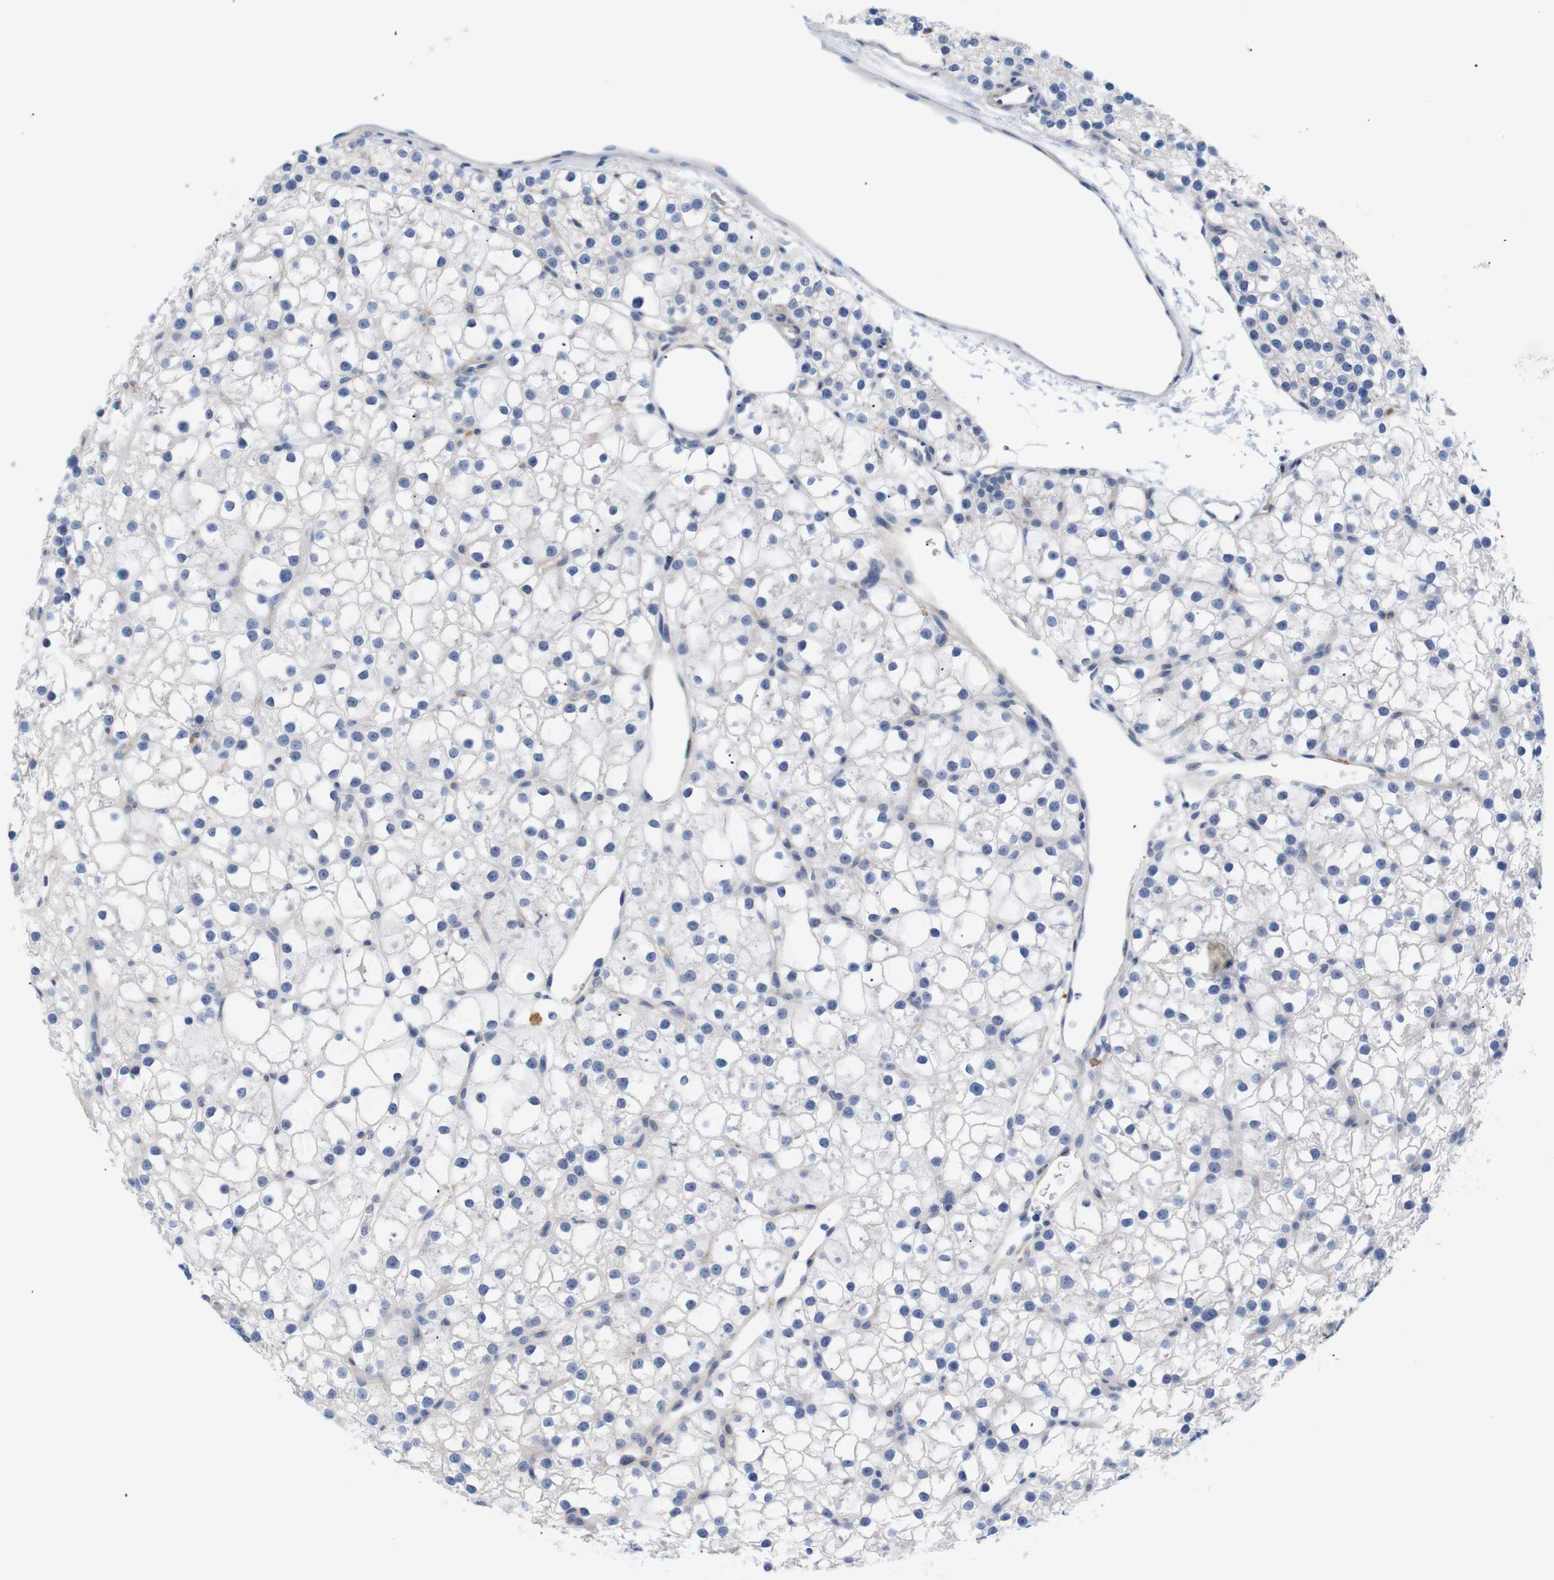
{"staining": {"intensity": "moderate", "quantity": "<25%", "location": "cytoplasmic/membranous"}, "tissue": "parathyroid gland", "cell_type": "Glandular cells", "image_type": "normal", "snomed": [{"axis": "morphology", "description": "Normal tissue, NOS"}, {"axis": "morphology", "description": "Adenoma, NOS"}, {"axis": "topography", "description": "Parathyroid gland"}], "caption": "Immunohistochemical staining of benign parathyroid gland displays low levels of moderate cytoplasmic/membranous expression in about <25% of glandular cells.", "gene": "STMN3", "patient": {"sex": "female", "age": 70}}